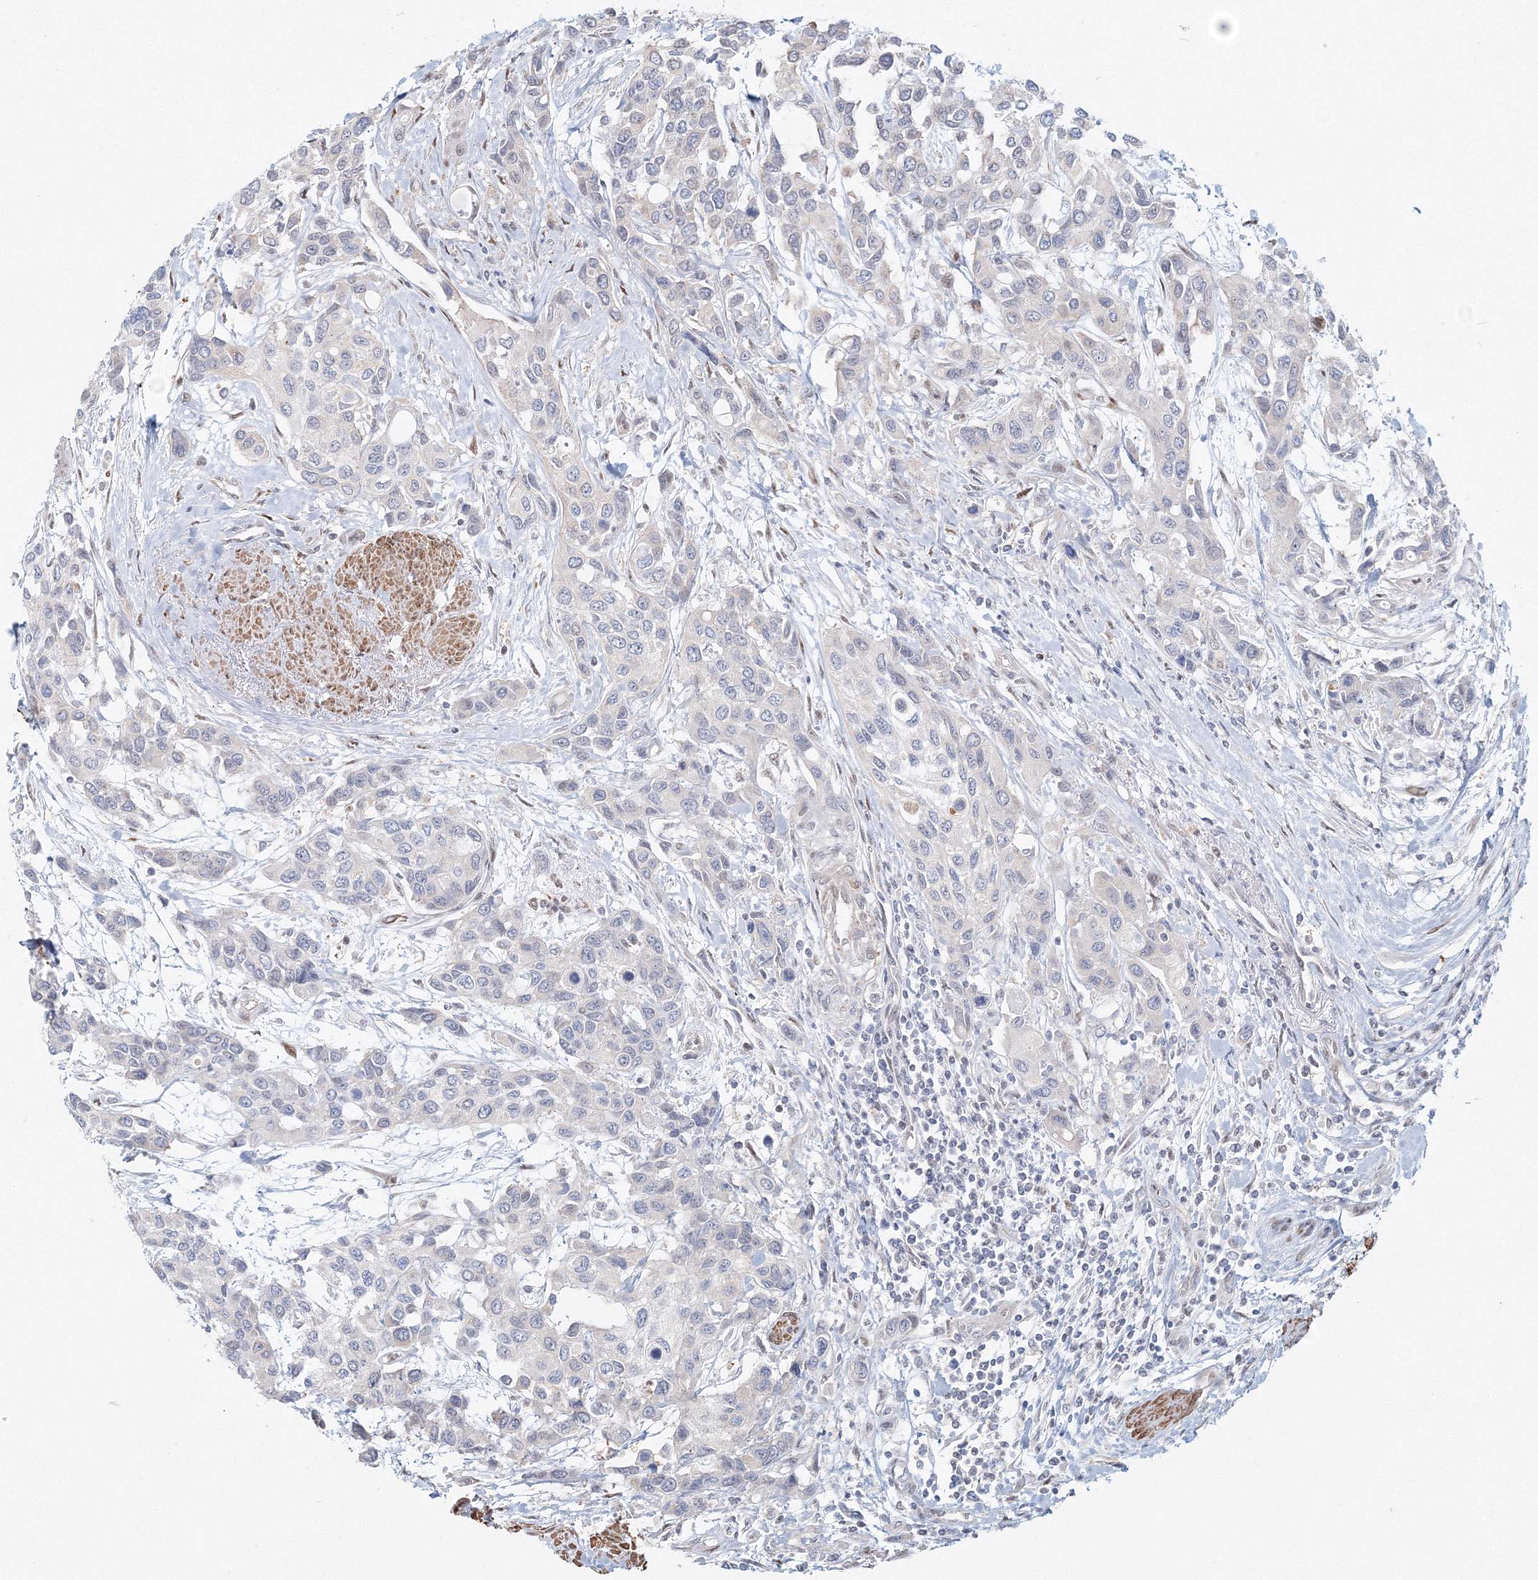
{"staining": {"intensity": "negative", "quantity": "none", "location": "none"}, "tissue": "urothelial cancer", "cell_type": "Tumor cells", "image_type": "cancer", "snomed": [{"axis": "morphology", "description": "Normal tissue, NOS"}, {"axis": "morphology", "description": "Urothelial carcinoma, High grade"}, {"axis": "topography", "description": "Vascular tissue"}, {"axis": "topography", "description": "Urinary bladder"}], "caption": "This is an immunohistochemistry (IHC) histopathology image of high-grade urothelial carcinoma. There is no expression in tumor cells.", "gene": "ARHGAP21", "patient": {"sex": "female", "age": 56}}